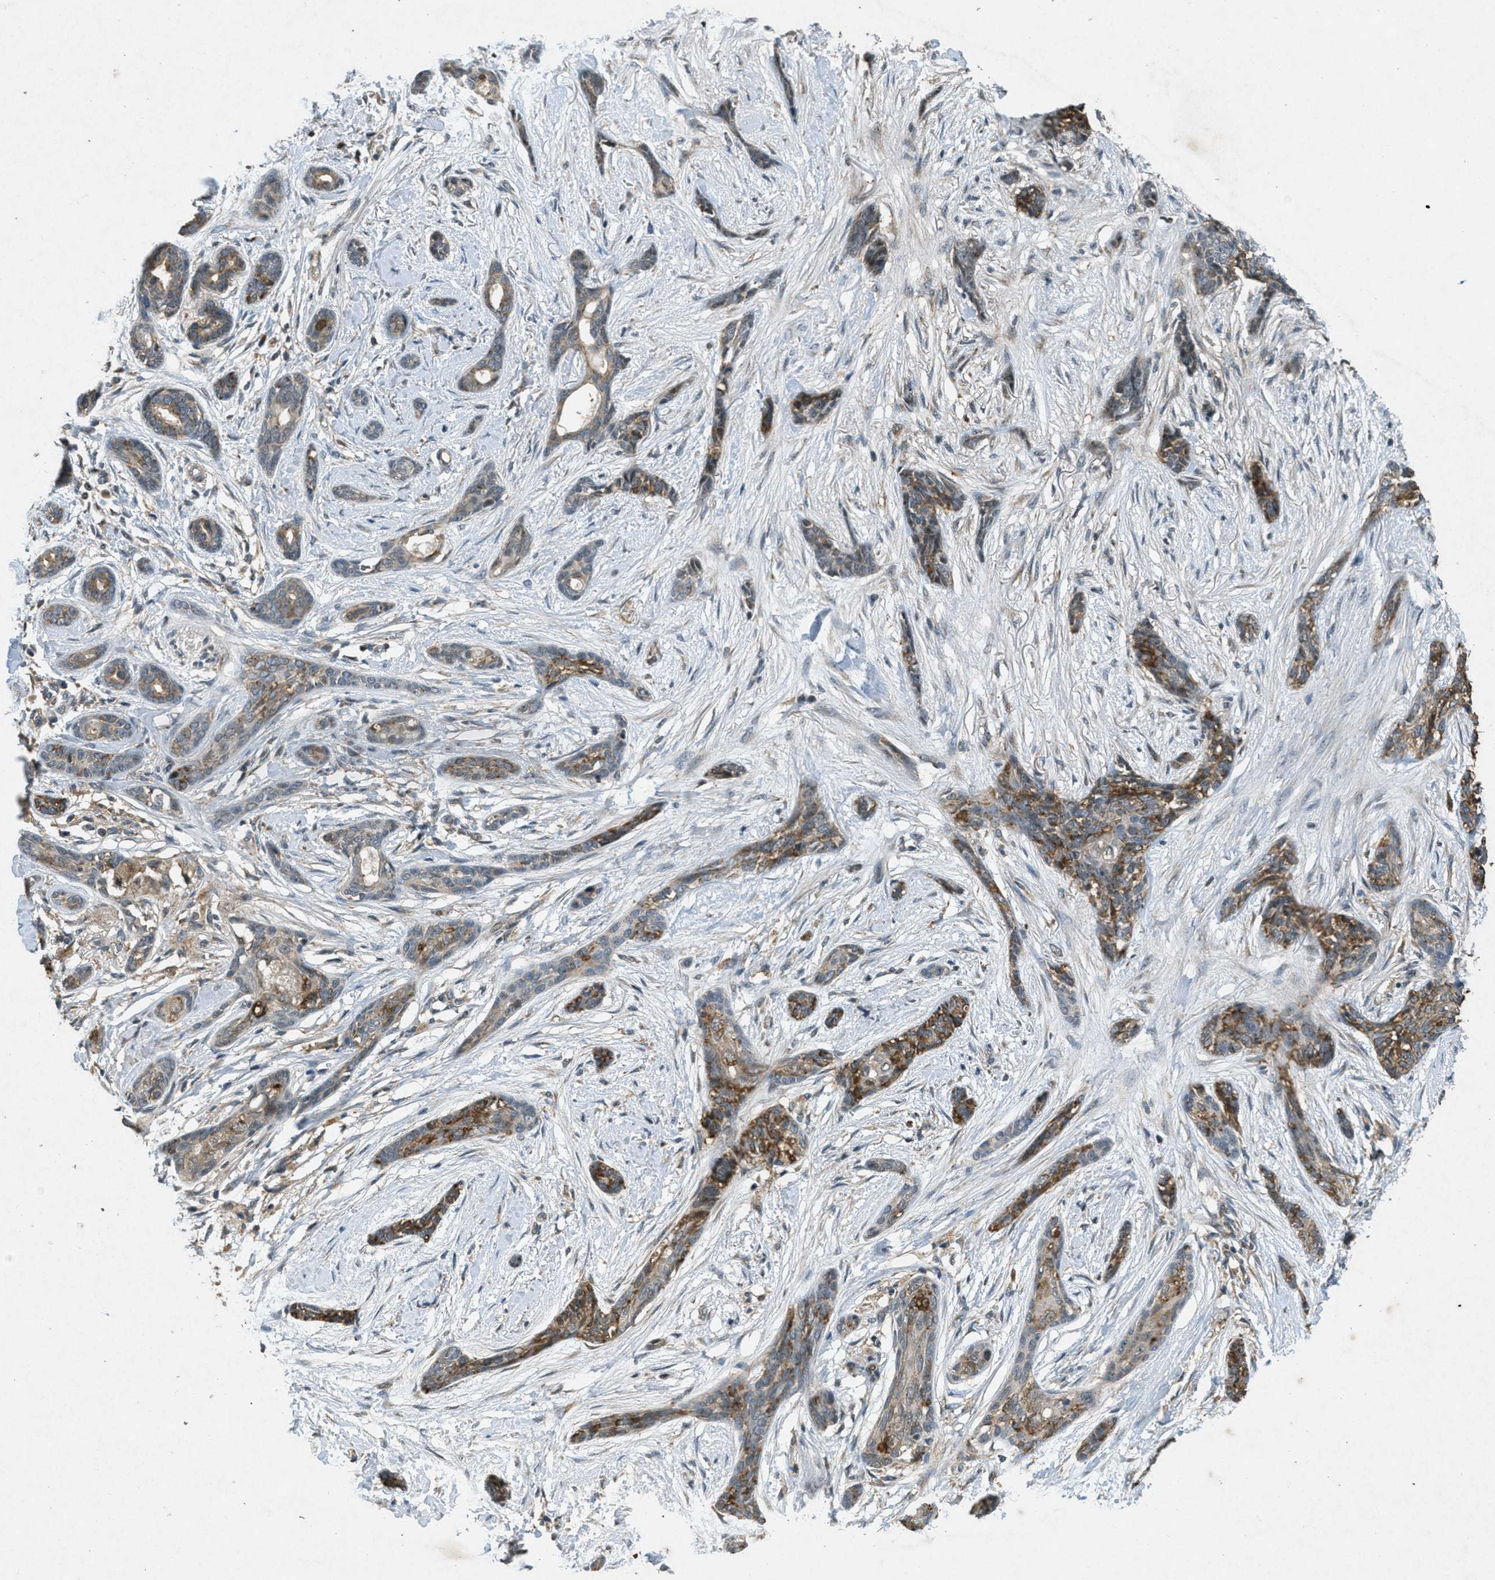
{"staining": {"intensity": "moderate", "quantity": ">75%", "location": "cytoplasmic/membranous"}, "tissue": "skin cancer", "cell_type": "Tumor cells", "image_type": "cancer", "snomed": [{"axis": "morphology", "description": "Basal cell carcinoma"}, {"axis": "morphology", "description": "Adnexal tumor, benign"}, {"axis": "topography", "description": "Skin"}], "caption": "Immunohistochemical staining of human basal cell carcinoma (skin) displays medium levels of moderate cytoplasmic/membranous staining in about >75% of tumor cells.", "gene": "PPP1R15A", "patient": {"sex": "female", "age": 42}}